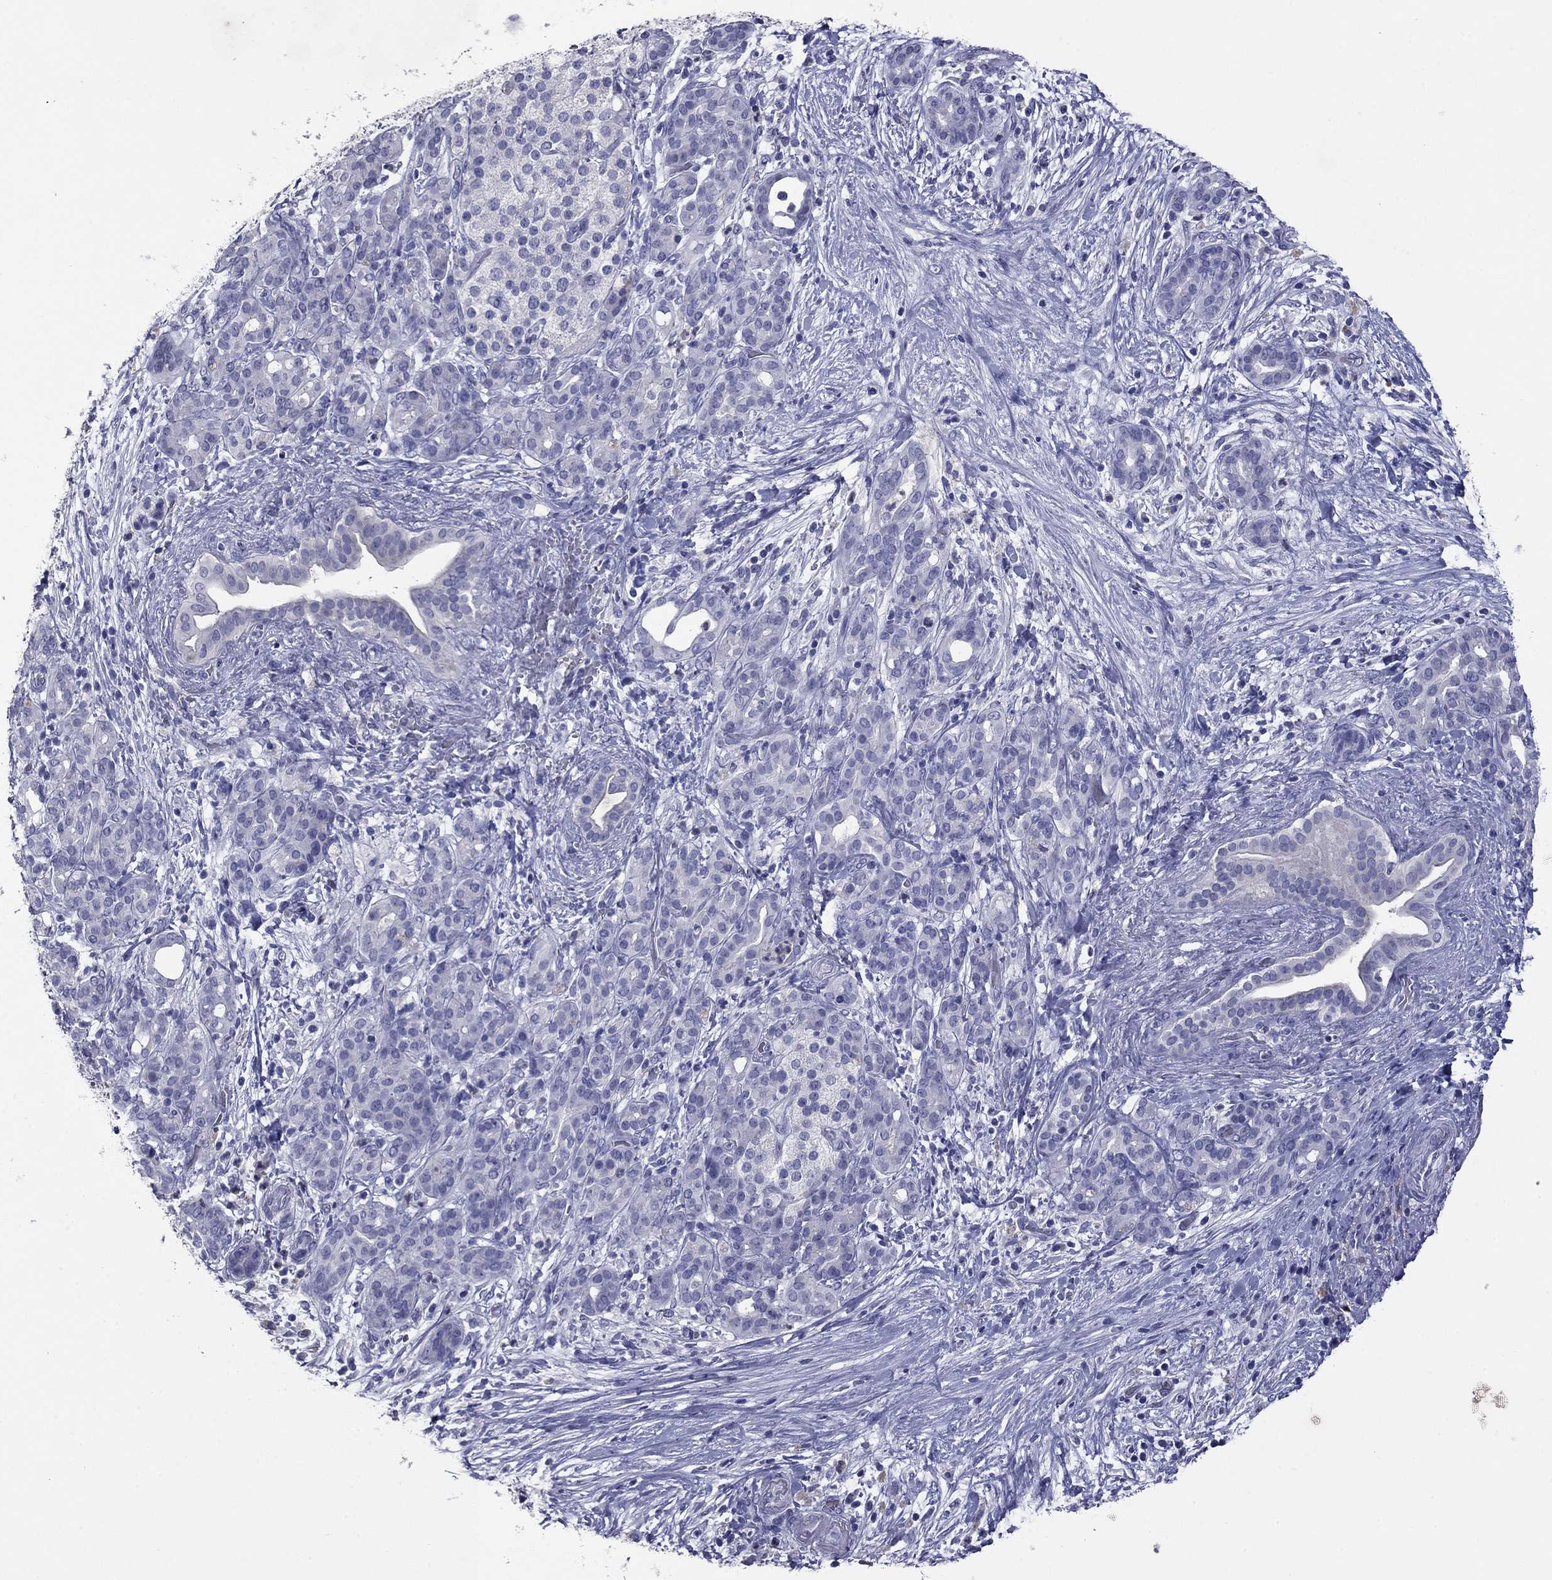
{"staining": {"intensity": "negative", "quantity": "none", "location": "none"}, "tissue": "pancreatic cancer", "cell_type": "Tumor cells", "image_type": "cancer", "snomed": [{"axis": "morphology", "description": "Adenocarcinoma, NOS"}, {"axis": "topography", "description": "Pancreas"}], "caption": "A high-resolution histopathology image shows IHC staining of pancreatic cancer (adenocarcinoma), which exhibits no significant expression in tumor cells.", "gene": "CFAP119", "patient": {"sex": "male", "age": 44}}